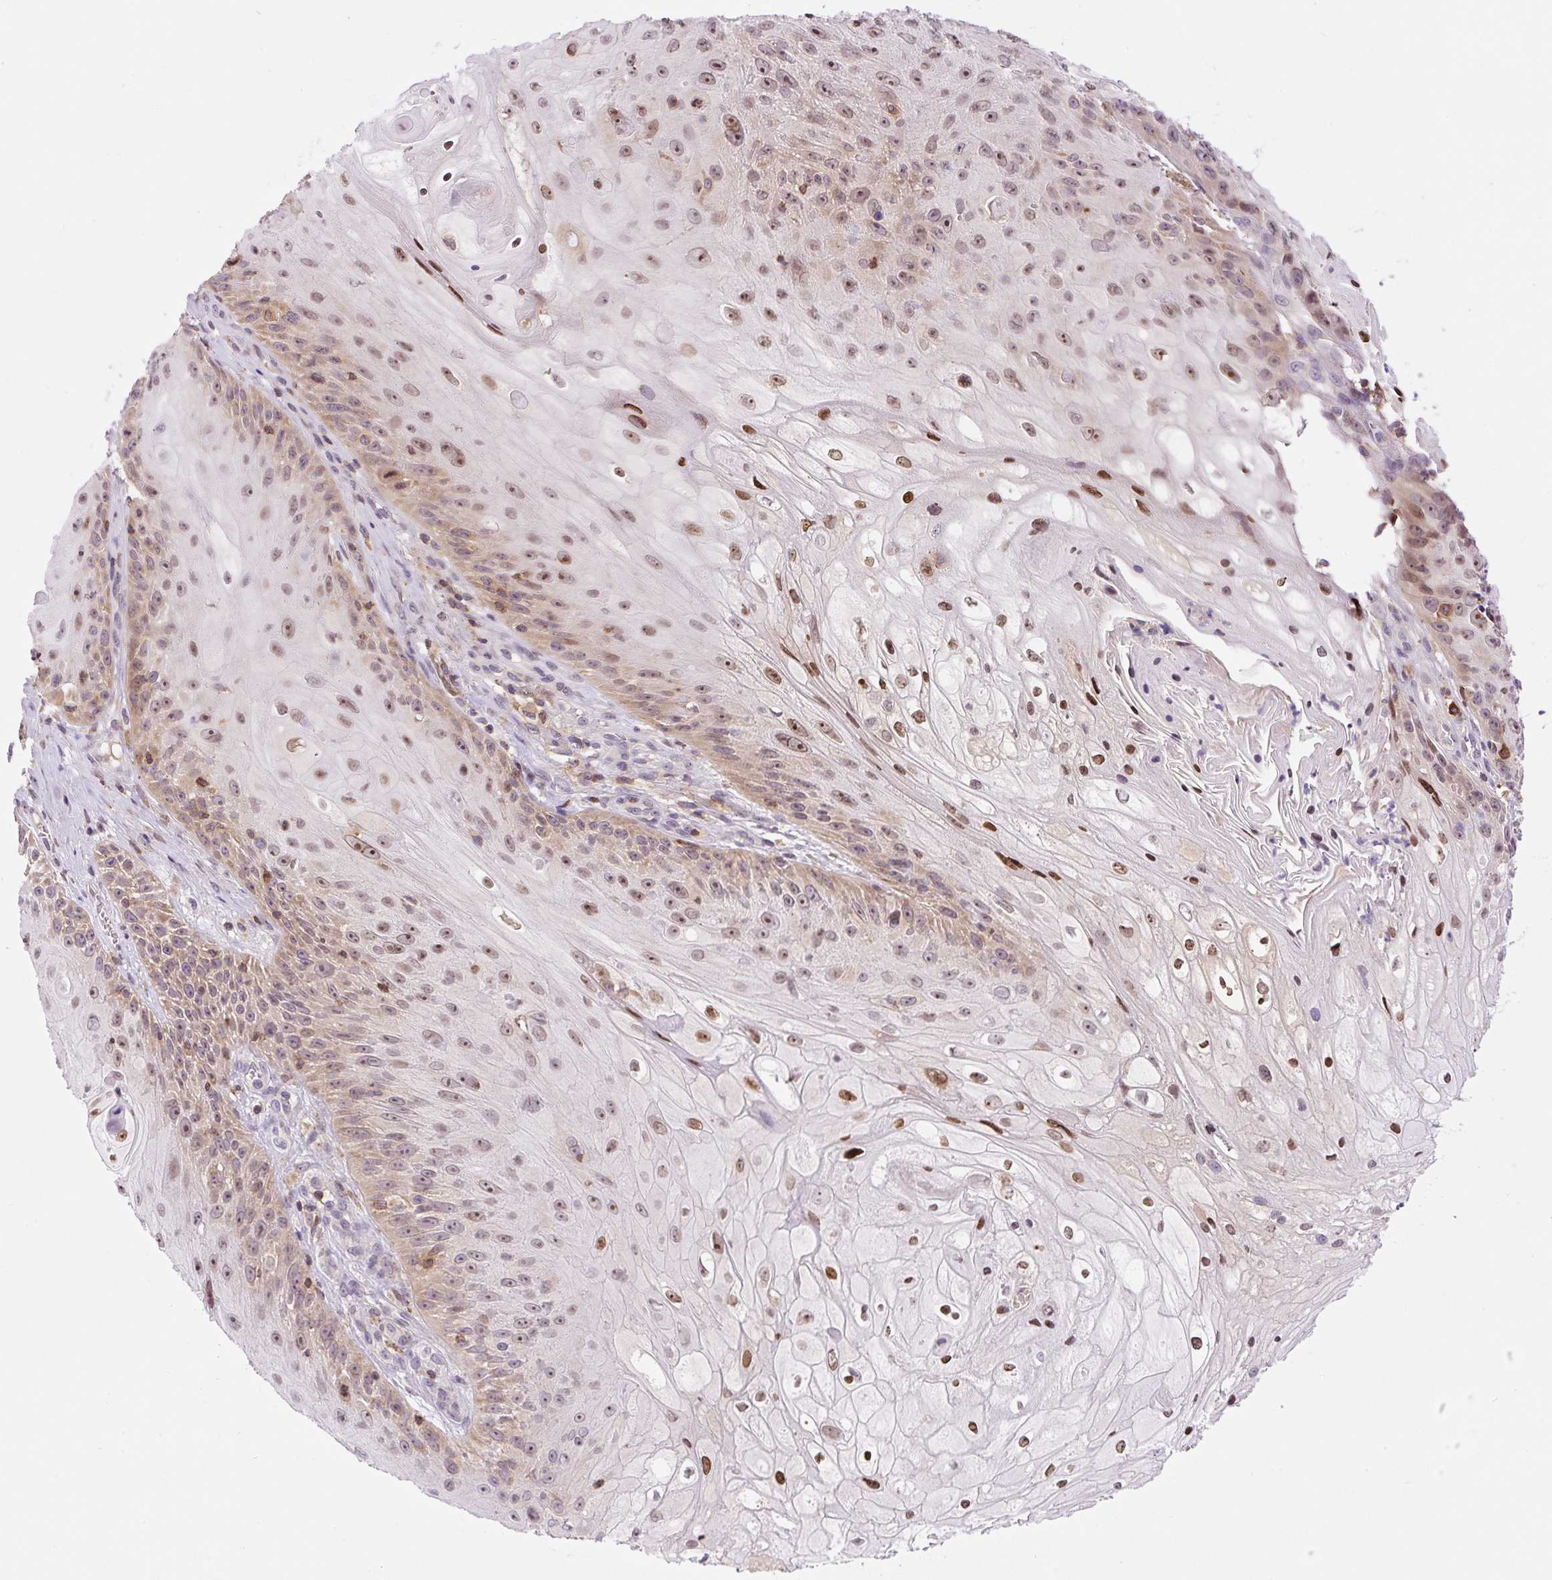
{"staining": {"intensity": "moderate", "quantity": "25%-75%", "location": "cytoplasmic/membranous,nuclear"}, "tissue": "skin cancer", "cell_type": "Tumor cells", "image_type": "cancer", "snomed": [{"axis": "morphology", "description": "Squamous cell carcinoma, NOS"}, {"axis": "topography", "description": "Skin"}, {"axis": "topography", "description": "Vulva"}], "caption": "Immunohistochemical staining of squamous cell carcinoma (skin) demonstrates moderate cytoplasmic/membranous and nuclear protein staining in about 25%-75% of tumor cells. Immunohistochemistry stains the protein of interest in brown and the nuclei are stained blue.", "gene": "CARD11", "patient": {"sex": "female", "age": 76}}